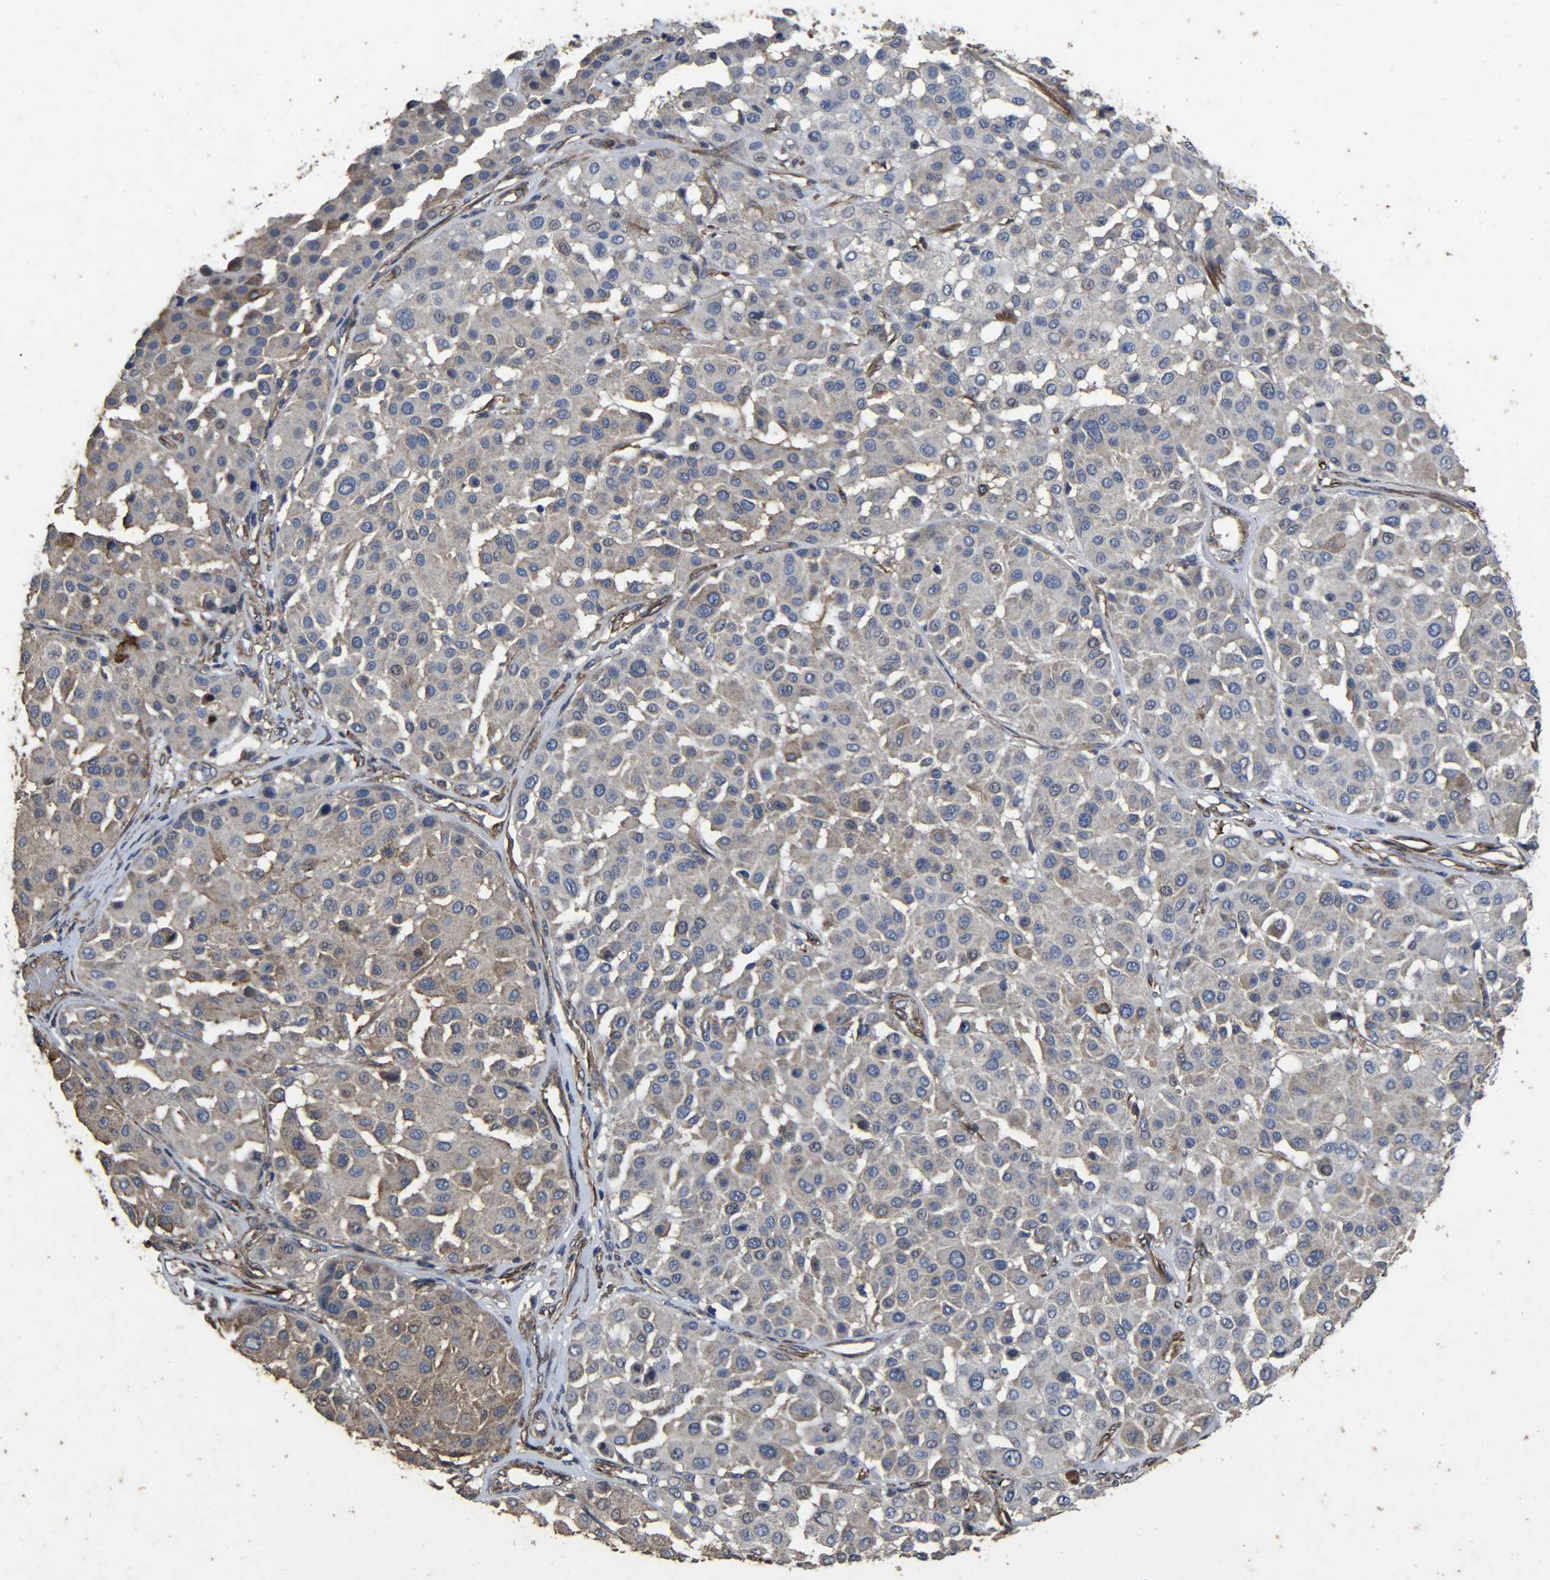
{"staining": {"intensity": "weak", "quantity": "<25%", "location": "cytoplasmic/membranous"}, "tissue": "melanoma", "cell_type": "Tumor cells", "image_type": "cancer", "snomed": [{"axis": "morphology", "description": "Malignant melanoma, Metastatic site"}, {"axis": "topography", "description": "Soft tissue"}], "caption": "DAB (3,3'-diaminobenzidine) immunohistochemical staining of human malignant melanoma (metastatic site) demonstrates no significant staining in tumor cells.", "gene": "TPM4", "patient": {"sex": "male", "age": 41}}